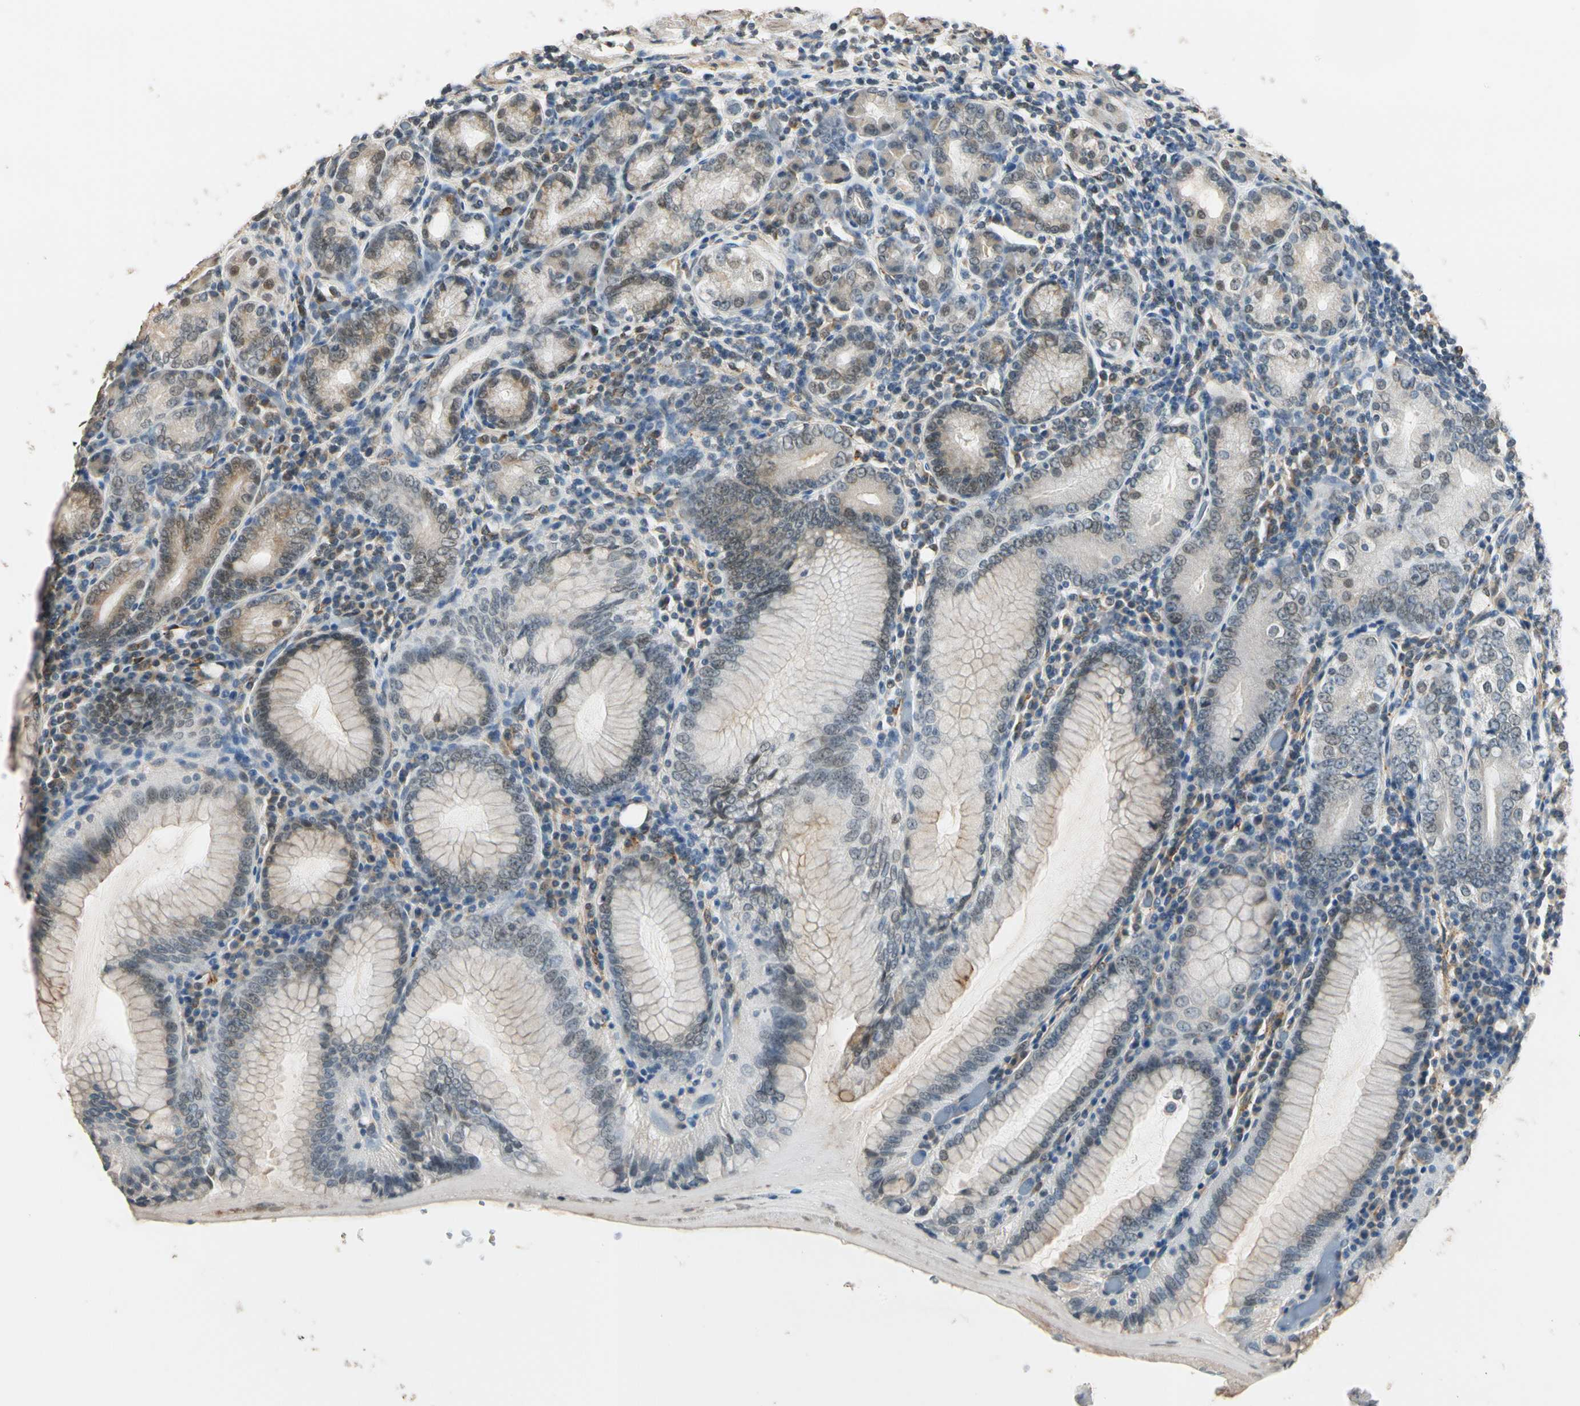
{"staining": {"intensity": "moderate", "quantity": "25%-75%", "location": "cytoplasmic/membranous"}, "tissue": "stomach", "cell_type": "Glandular cells", "image_type": "normal", "snomed": [{"axis": "morphology", "description": "Normal tissue, NOS"}, {"axis": "topography", "description": "Stomach, lower"}], "caption": "This is a histology image of immunohistochemistry (IHC) staining of unremarkable stomach, which shows moderate positivity in the cytoplasmic/membranous of glandular cells.", "gene": "TASOR", "patient": {"sex": "female", "age": 76}}